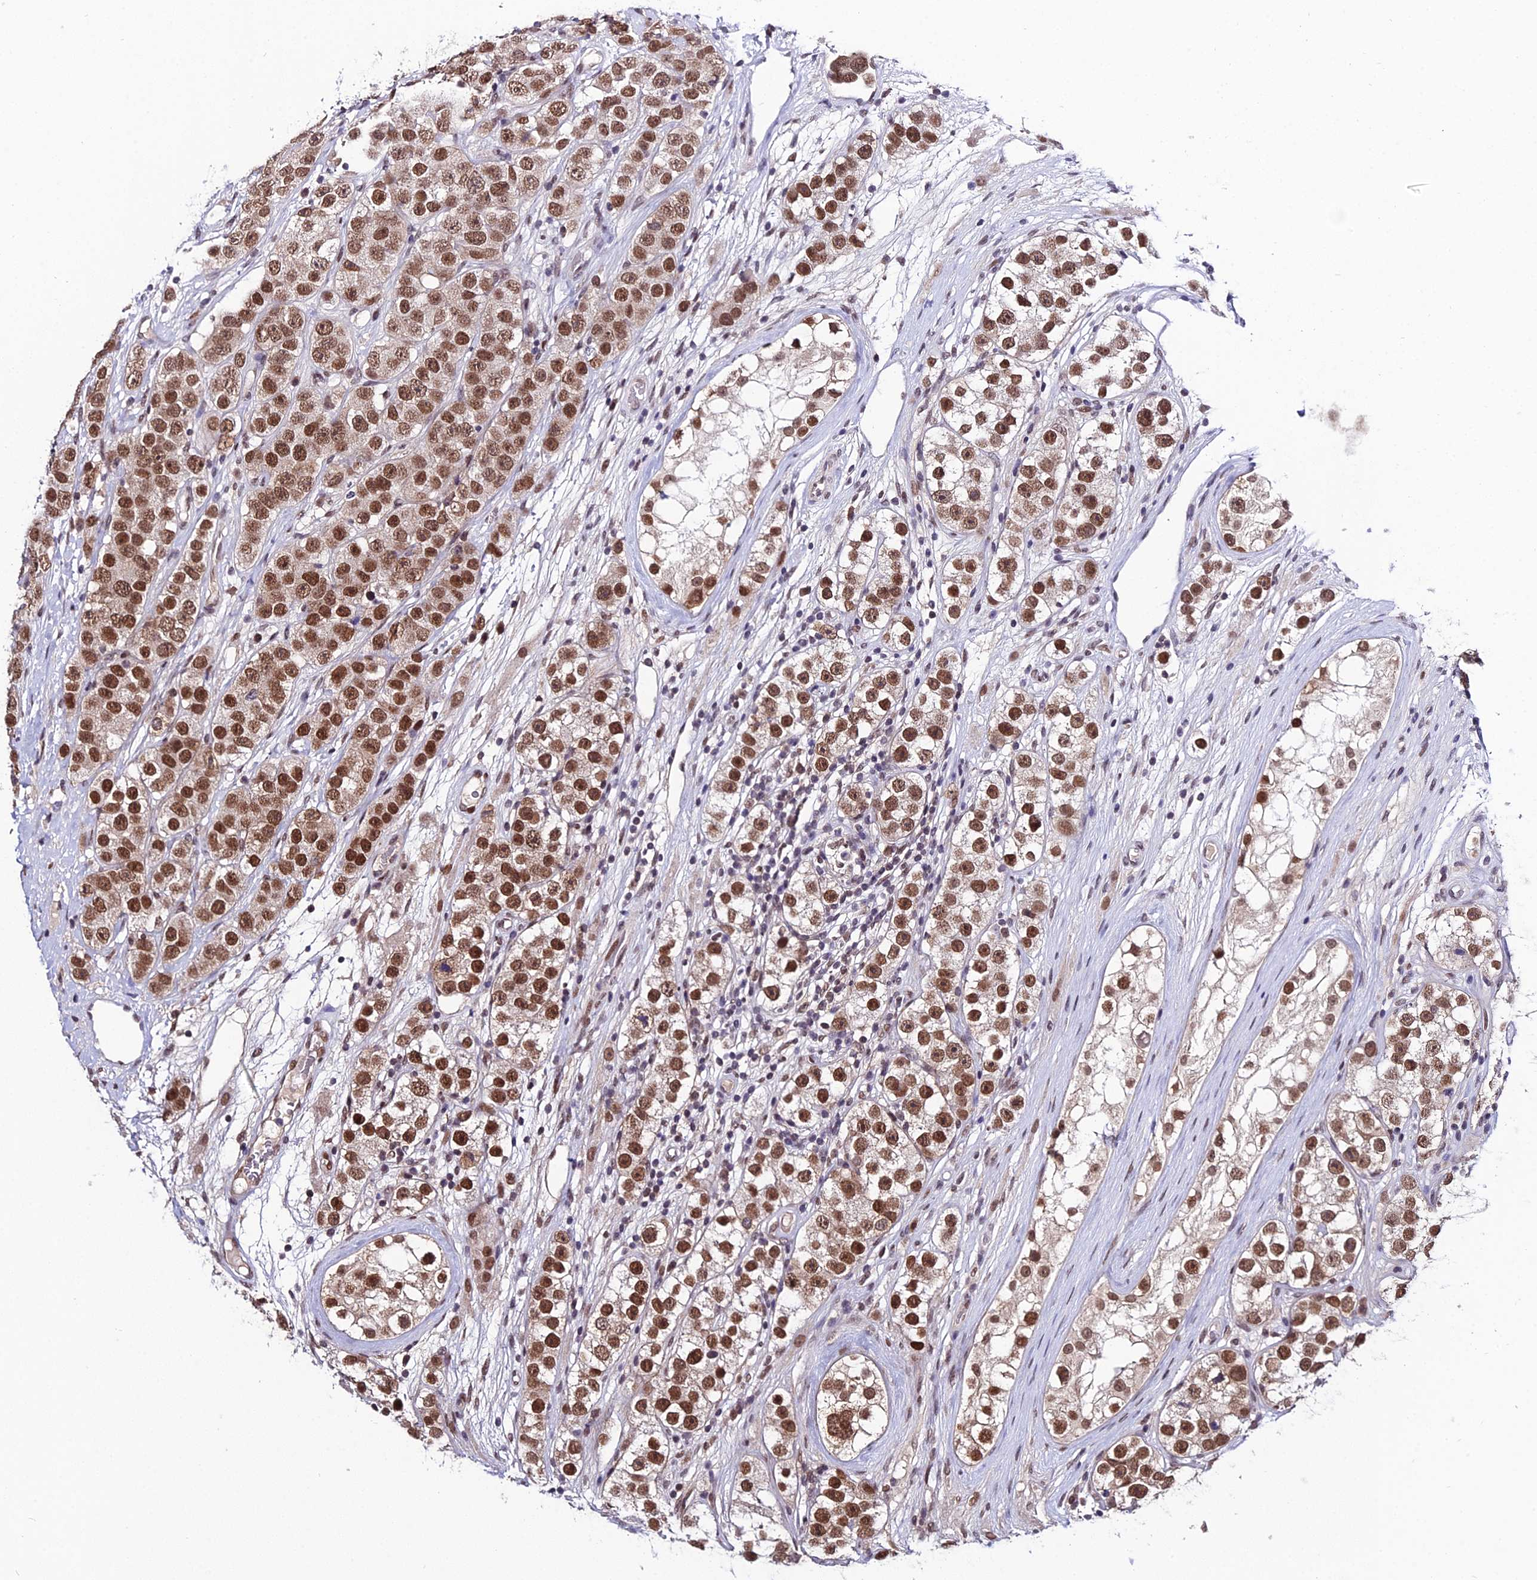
{"staining": {"intensity": "moderate", "quantity": ">75%", "location": "nuclear"}, "tissue": "testis cancer", "cell_type": "Tumor cells", "image_type": "cancer", "snomed": [{"axis": "morphology", "description": "Seminoma, NOS"}, {"axis": "topography", "description": "Testis"}], "caption": "Immunohistochemical staining of human seminoma (testis) exhibits medium levels of moderate nuclear protein positivity in approximately >75% of tumor cells.", "gene": "SYT15", "patient": {"sex": "male", "age": 28}}